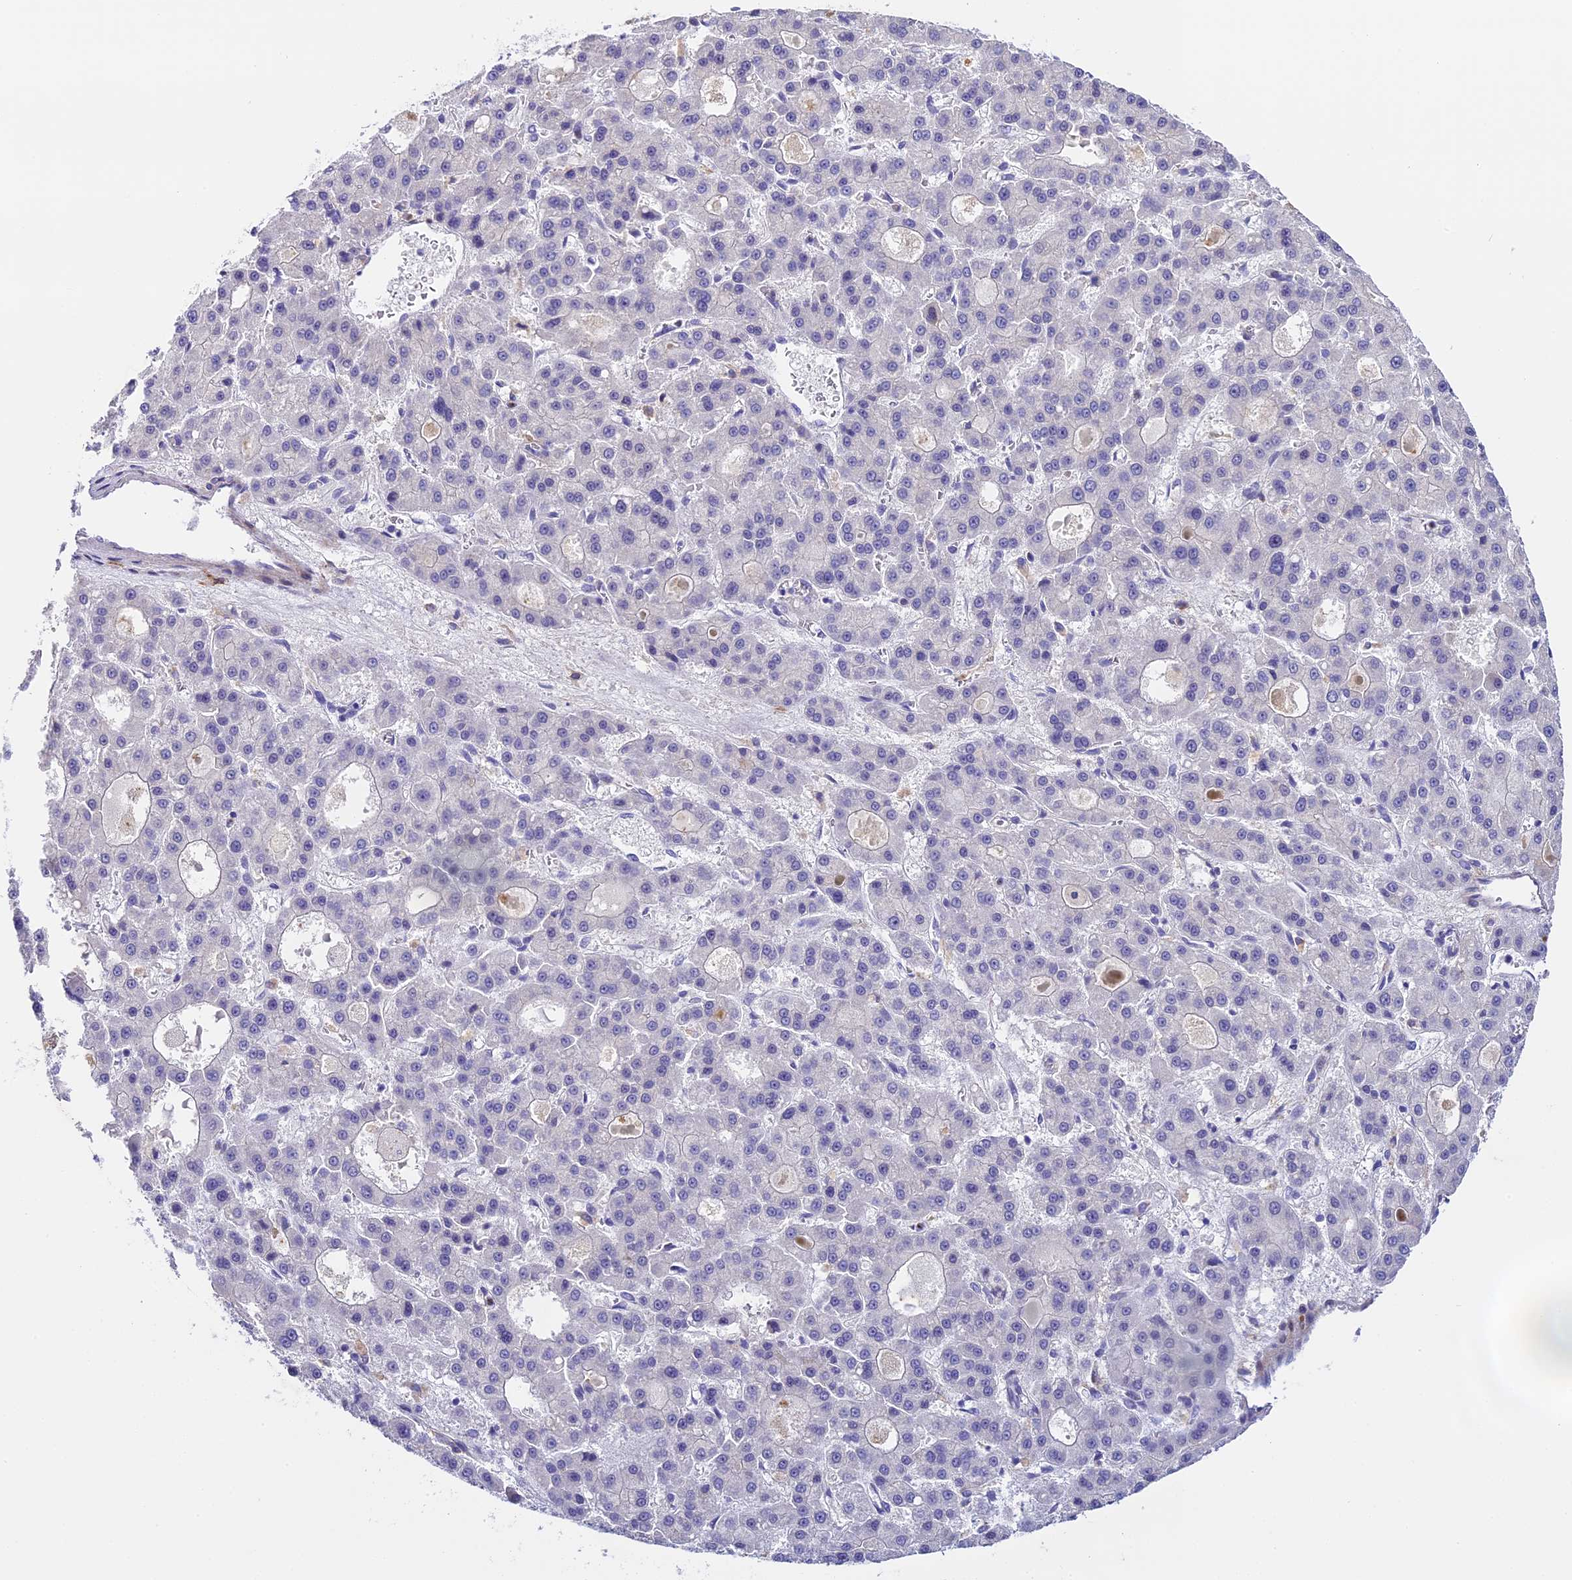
{"staining": {"intensity": "negative", "quantity": "none", "location": "none"}, "tissue": "liver cancer", "cell_type": "Tumor cells", "image_type": "cancer", "snomed": [{"axis": "morphology", "description": "Carcinoma, Hepatocellular, NOS"}, {"axis": "topography", "description": "Liver"}], "caption": "A micrograph of human hepatocellular carcinoma (liver) is negative for staining in tumor cells. (DAB immunohistochemistry (IHC) with hematoxylin counter stain).", "gene": "NOD2", "patient": {"sex": "male", "age": 70}}